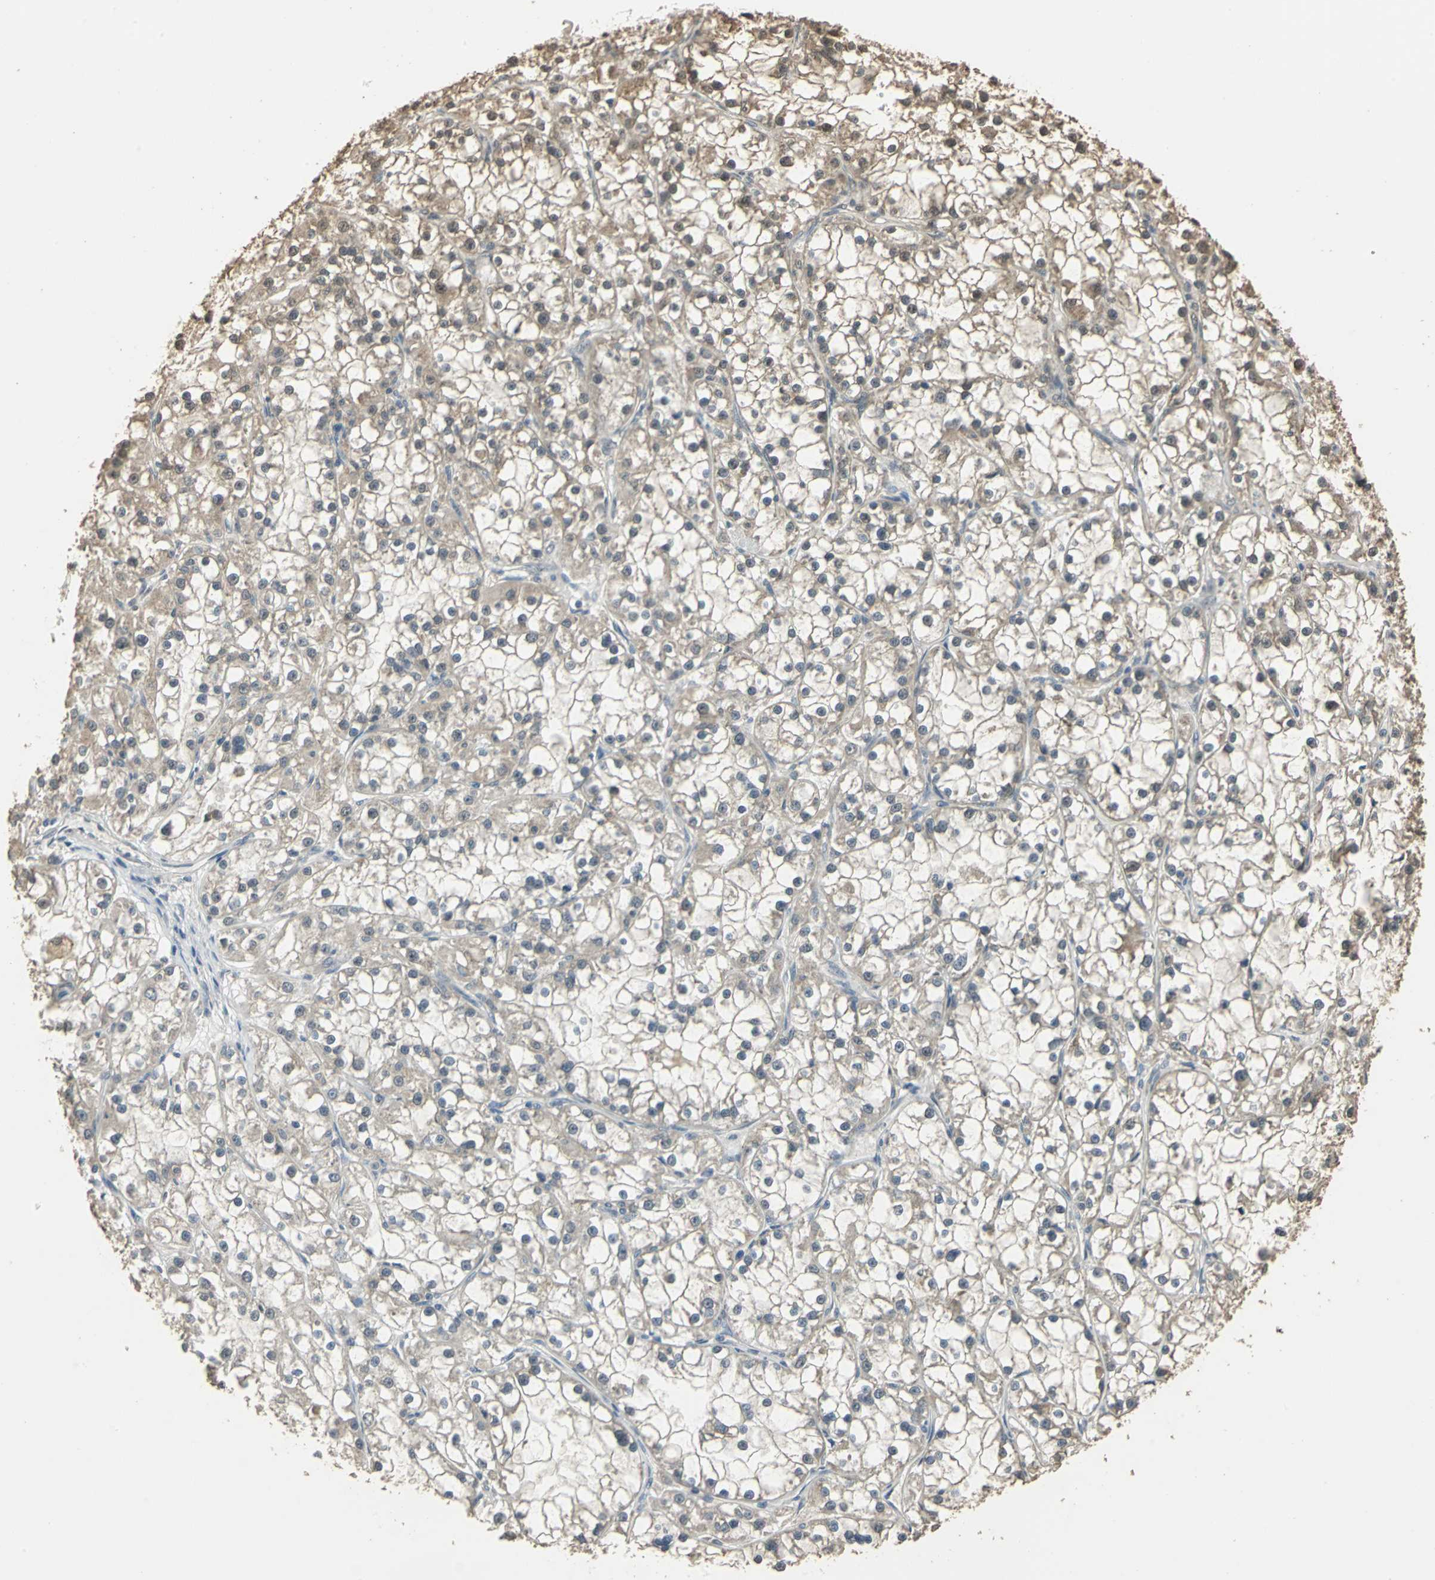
{"staining": {"intensity": "weak", "quantity": "25%-75%", "location": "cytoplasmic/membranous"}, "tissue": "renal cancer", "cell_type": "Tumor cells", "image_type": "cancer", "snomed": [{"axis": "morphology", "description": "Adenocarcinoma, NOS"}, {"axis": "topography", "description": "Kidney"}], "caption": "Renal adenocarcinoma stained with immunohistochemistry demonstrates weak cytoplasmic/membranous positivity in about 25%-75% of tumor cells.", "gene": "UCHL5", "patient": {"sex": "female", "age": 52}}